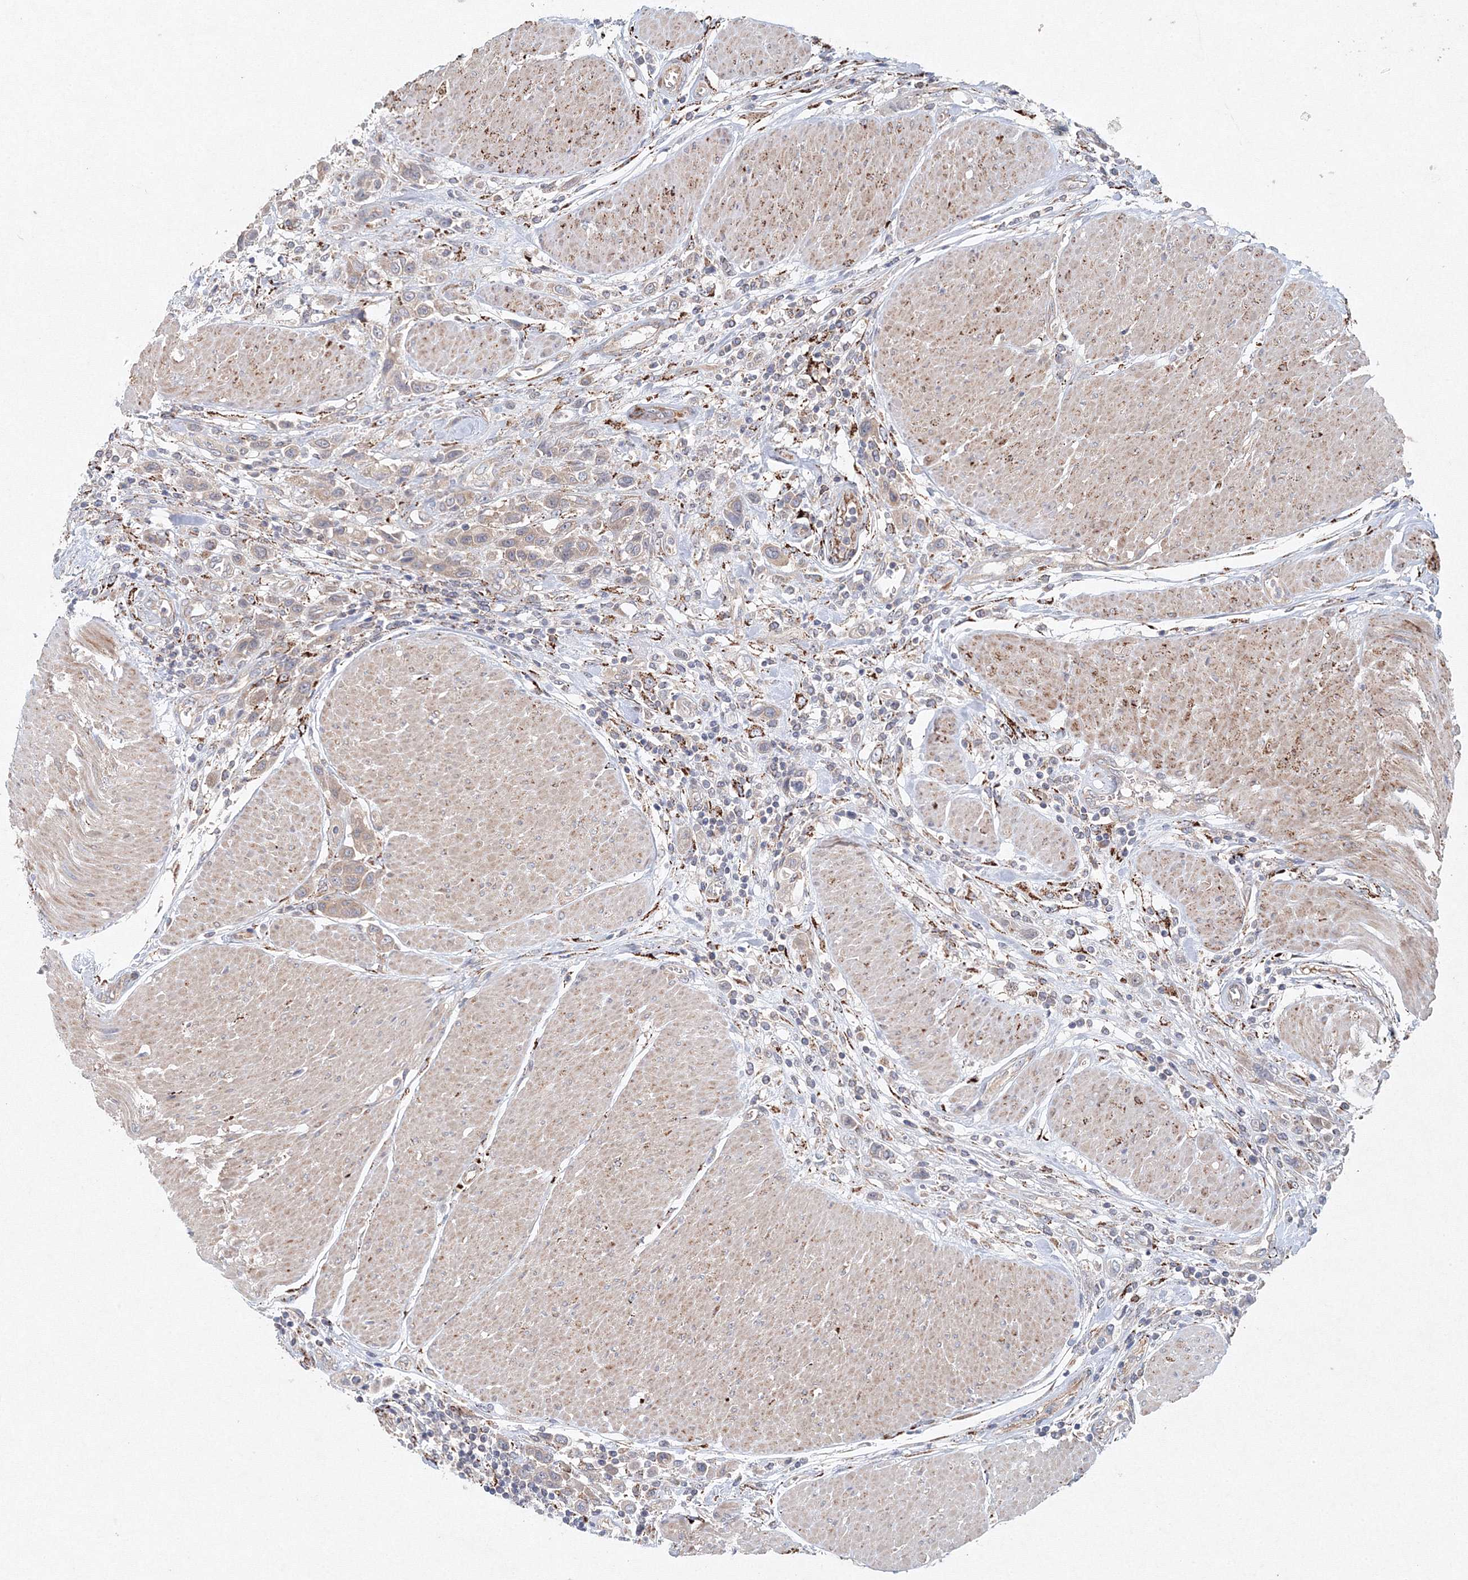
{"staining": {"intensity": "weak", "quantity": "25%-75%", "location": "cytoplasmic/membranous"}, "tissue": "urothelial cancer", "cell_type": "Tumor cells", "image_type": "cancer", "snomed": [{"axis": "morphology", "description": "Urothelial carcinoma, High grade"}, {"axis": "topography", "description": "Urinary bladder"}], "caption": "Human urothelial cancer stained with a brown dye shows weak cytoplasmic/membranous positive positivity in about 25%-75% of tumor cells.", "gene": "WDR49", "patient": {"sex": "male", "age": 50}}